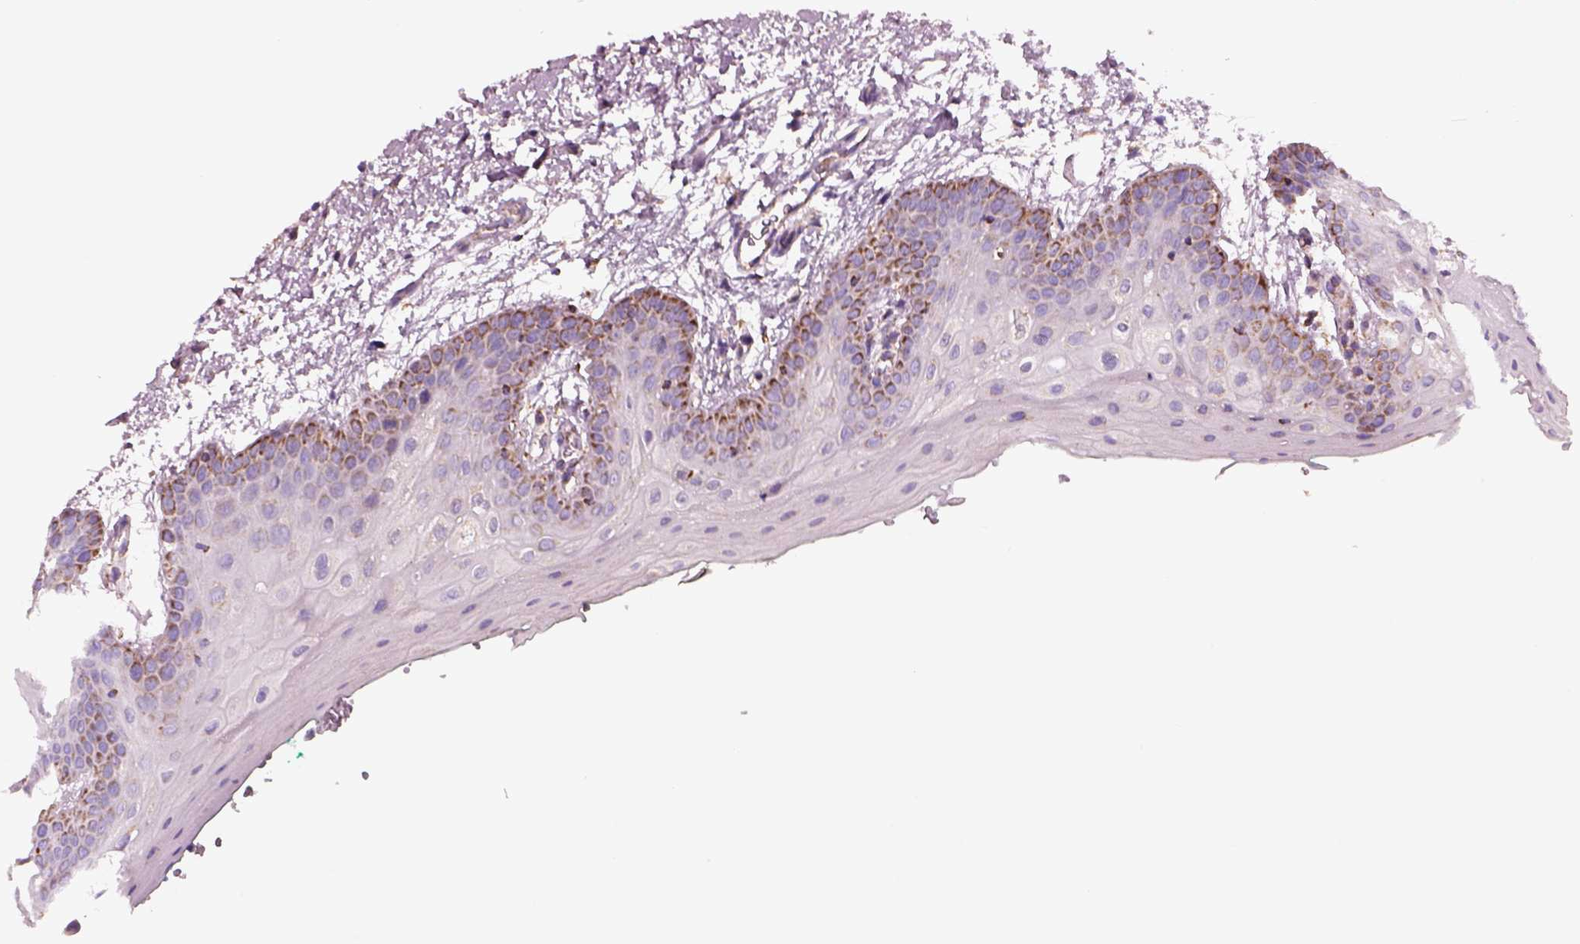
{"staining": {"intensity": "strong", "quantity": "<25%", "location": "cytoplasmic/membranous"}, "tissue": "oral mucosa", "cell_type": "Squamous epithelial cells", "image_type": "normal", "snomed": [{"axis": "morphology", "description": "Normal tissue, NOS"}, {"axis": "morphology", "description": "Squamous cell carcinoma, NOS"}, {"axis": "topography", "description": "Oral tissue"}, {"axis": "topography", "description": "Head-Neck"}], "caption": "High-magnification brightfield microscopy of unremarkable oral mucosa stained with DAB (brown) and counterstained with hematoxylin (blue). squamous epithelial cells exhibit strong cytoplasmic/membranous expression is appreciated in approximately<25% of cells.", "gene": "SLC25A24", "patient": {"sex": "female", "age": 50}}